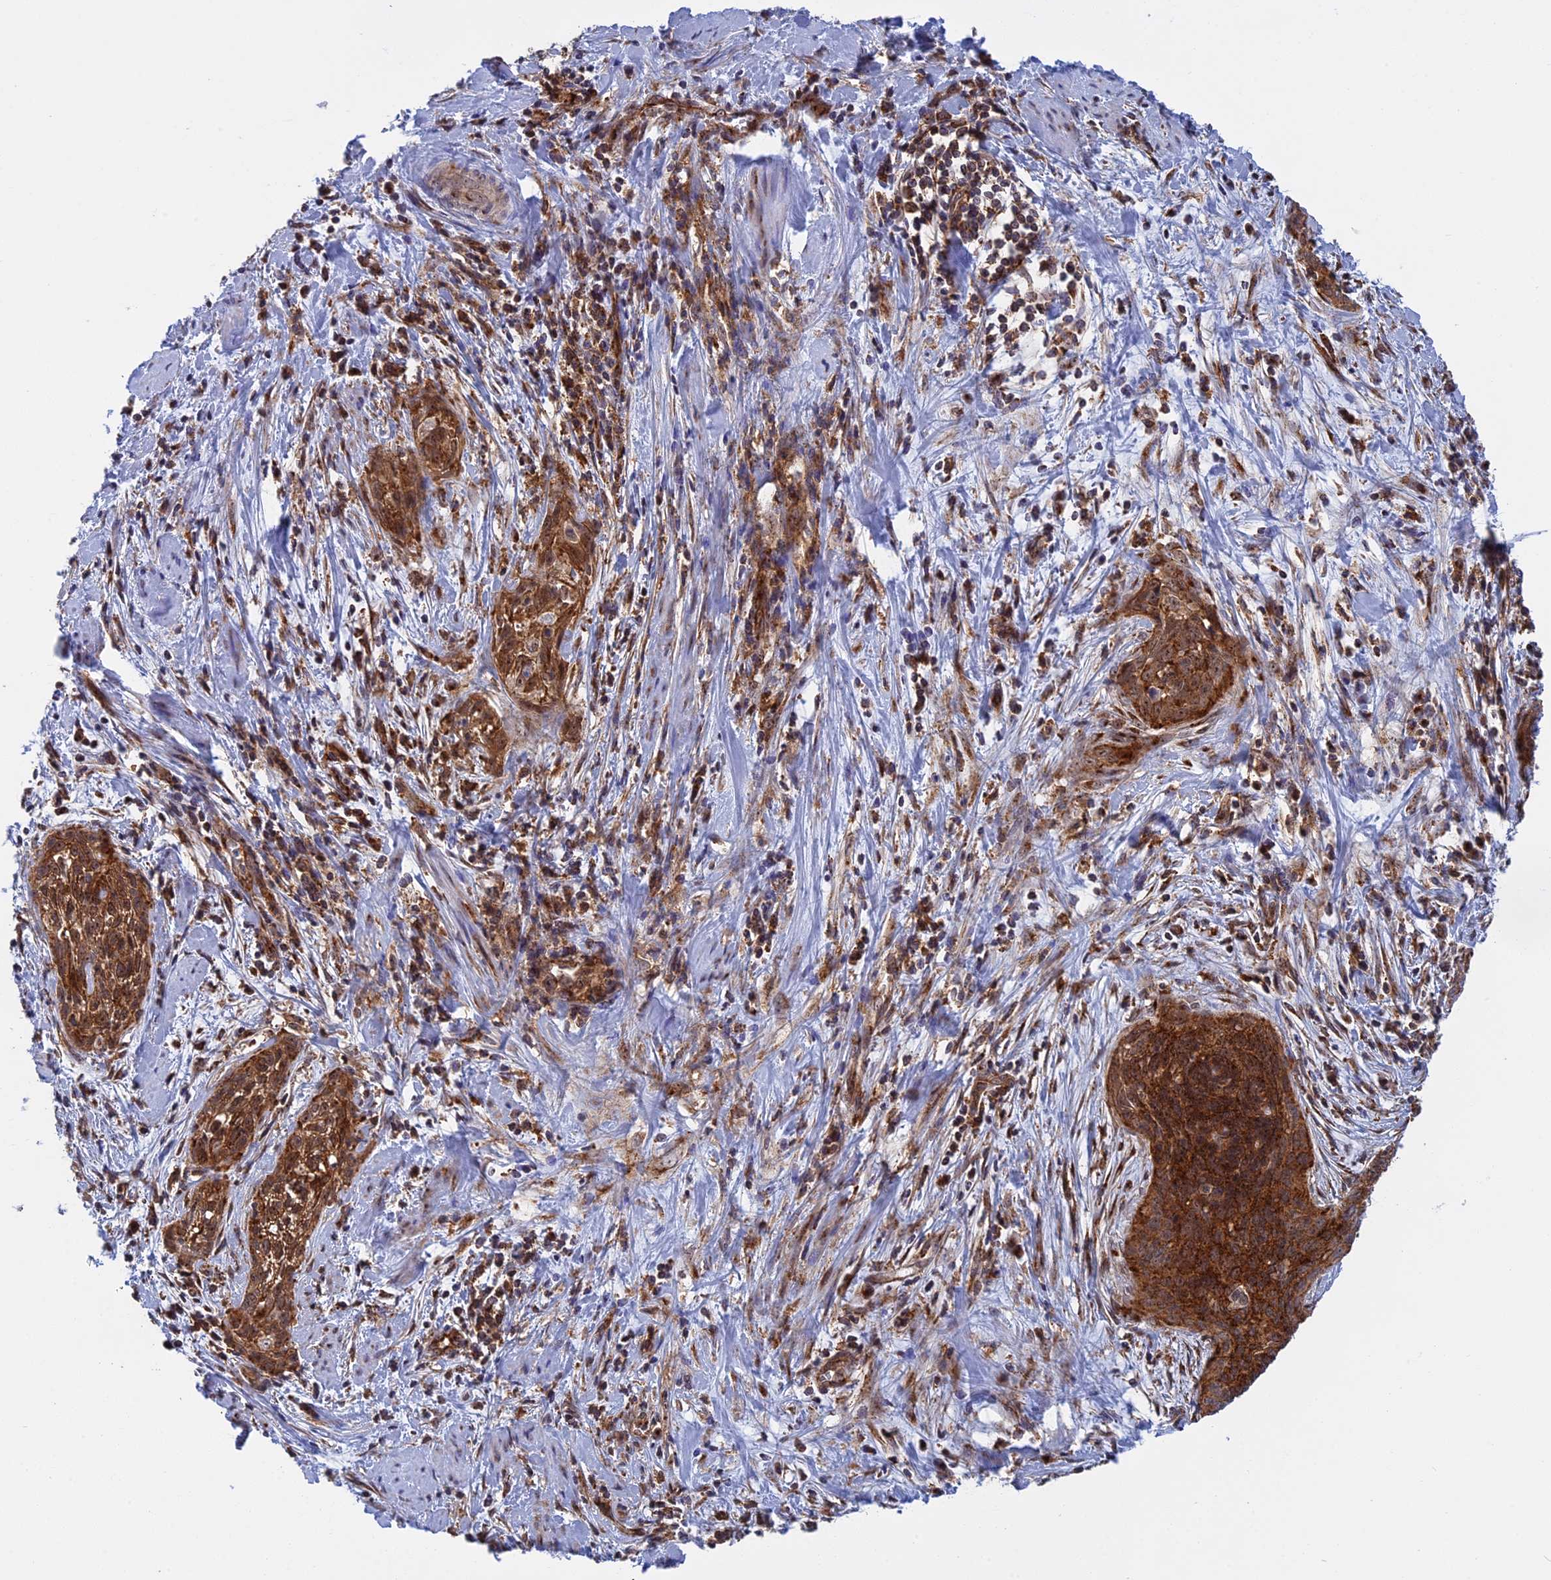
{"staining": {"intensity": "strong", "quantity": ">75%", "location": "cytoplasmic/membranous"}, "tissue": "cervical cancer", "cell_type": "Tumor cells", "image_type": "cancer", "snomed": [{"axis": "morphology", "description": "Squamous cell carcinoma, NOS"}, {"axis": "topography", "description": "Cervix"}], "caption": "Immunohistochemical staining of cervical cancer shows high levels of strong cytoplasmic/membranous protein staining in approximately >75% of tumor cells.", "gene": "CLINT1", "patient": {"sex": "female", "age": 55}}